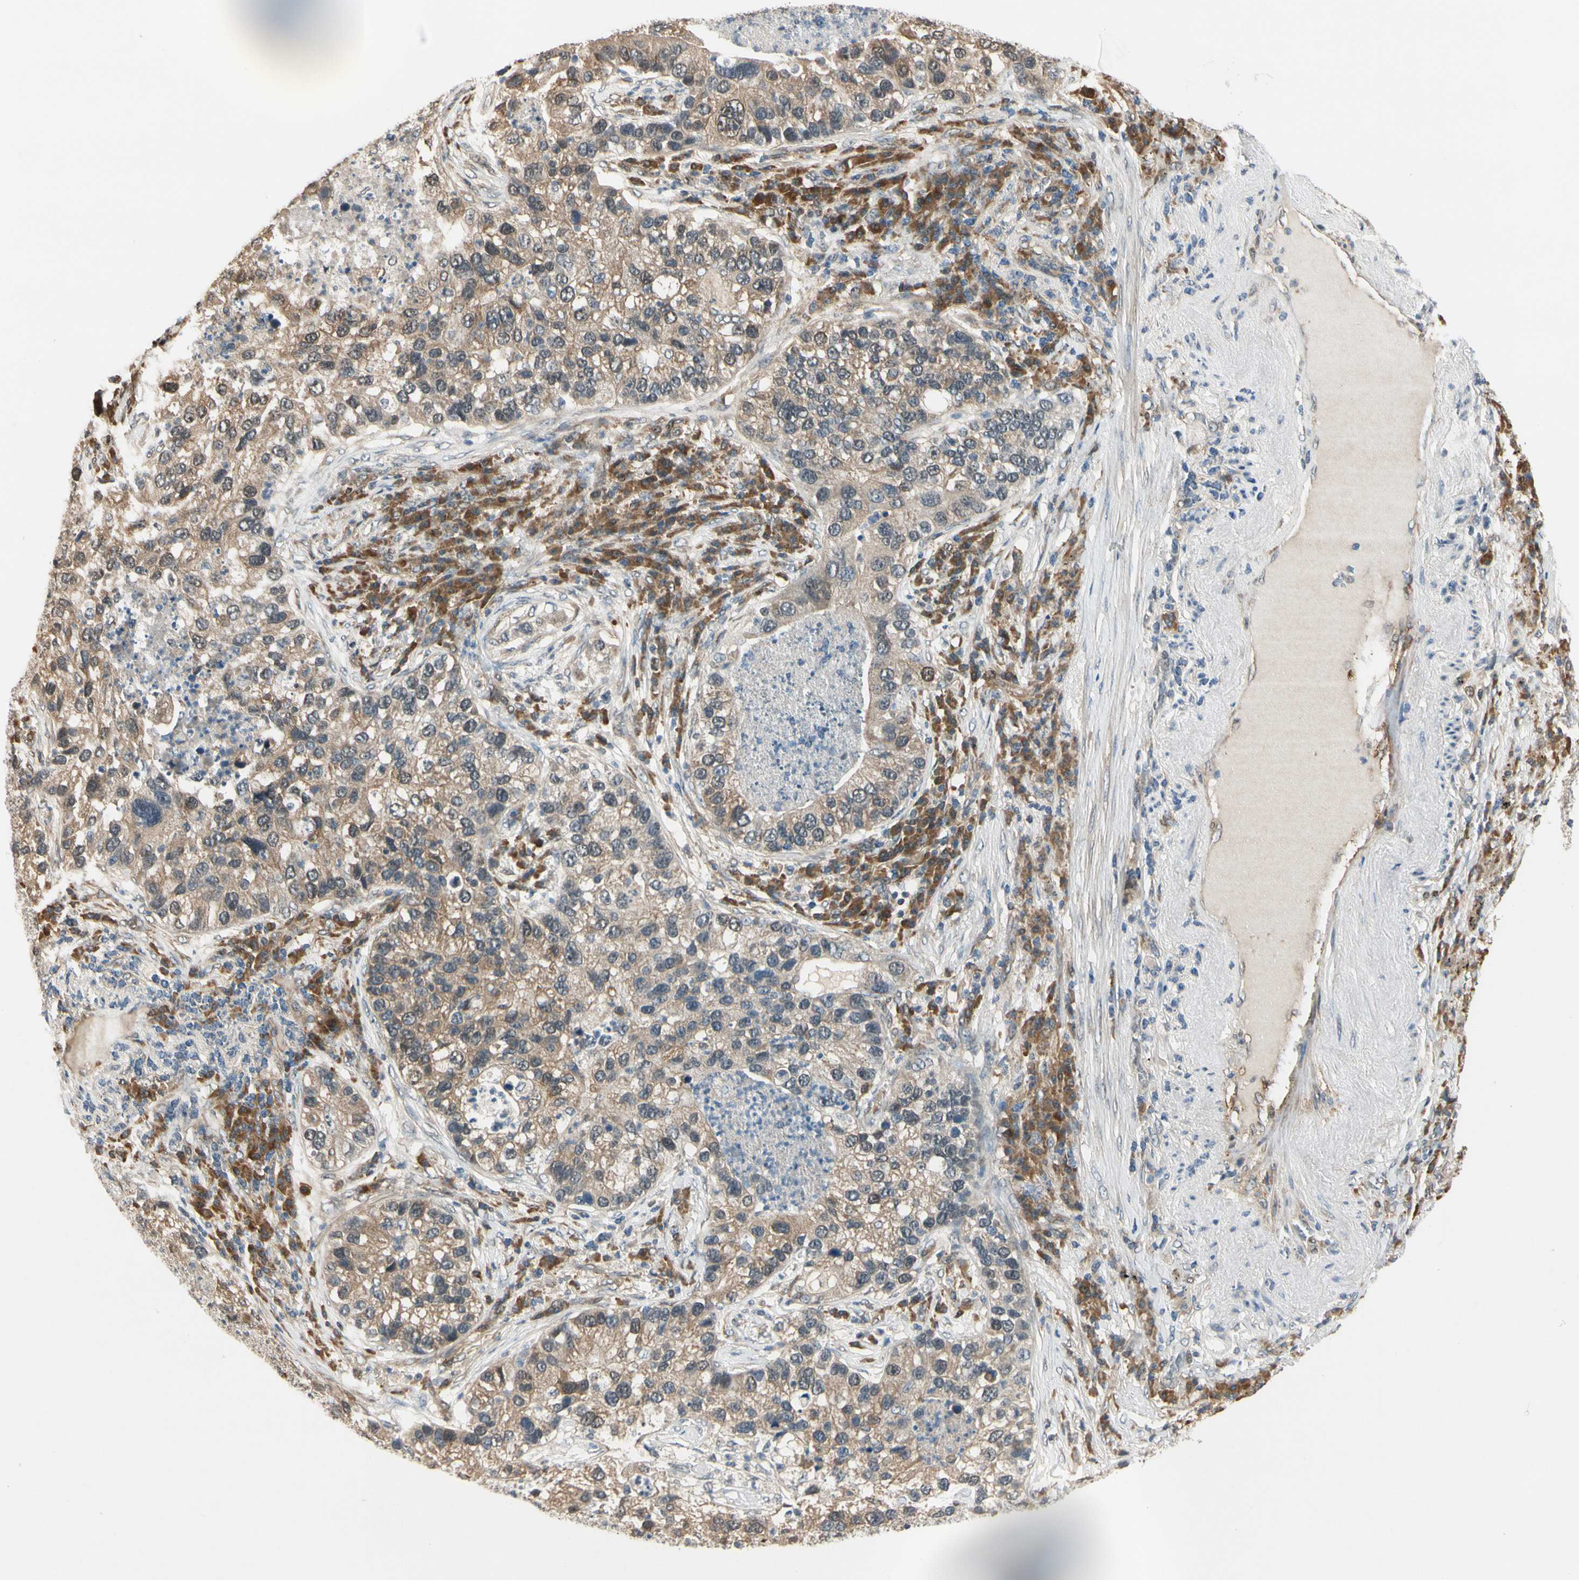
{"staining": {"intensity": "moderate", "quantity": ">75%", "location": "cytoplasmic/membranous,nuclear"}, "tissue": "lung cancer", "cell_type": "Tumor cells", "image_type": "cancer", "snomed": [{"axis": "morphology", "description": "Normal tissue, NOS"}, {"axis": "morphology", "description": "Adenocarcinoma, NOS"}, {"axis": "topography", "description": "Bronchus"}, {"axis": "topography", "description": "Lung"}], "caption": "Immunohistochemical staining of human lung adenocarcinoma displays medium levels of moderate cytoplasmic/membranous and nuclear staining in about >75% of tumor cells.", "gene": "RASGRF1", "patient": {"sex": "male", "age": 54}}